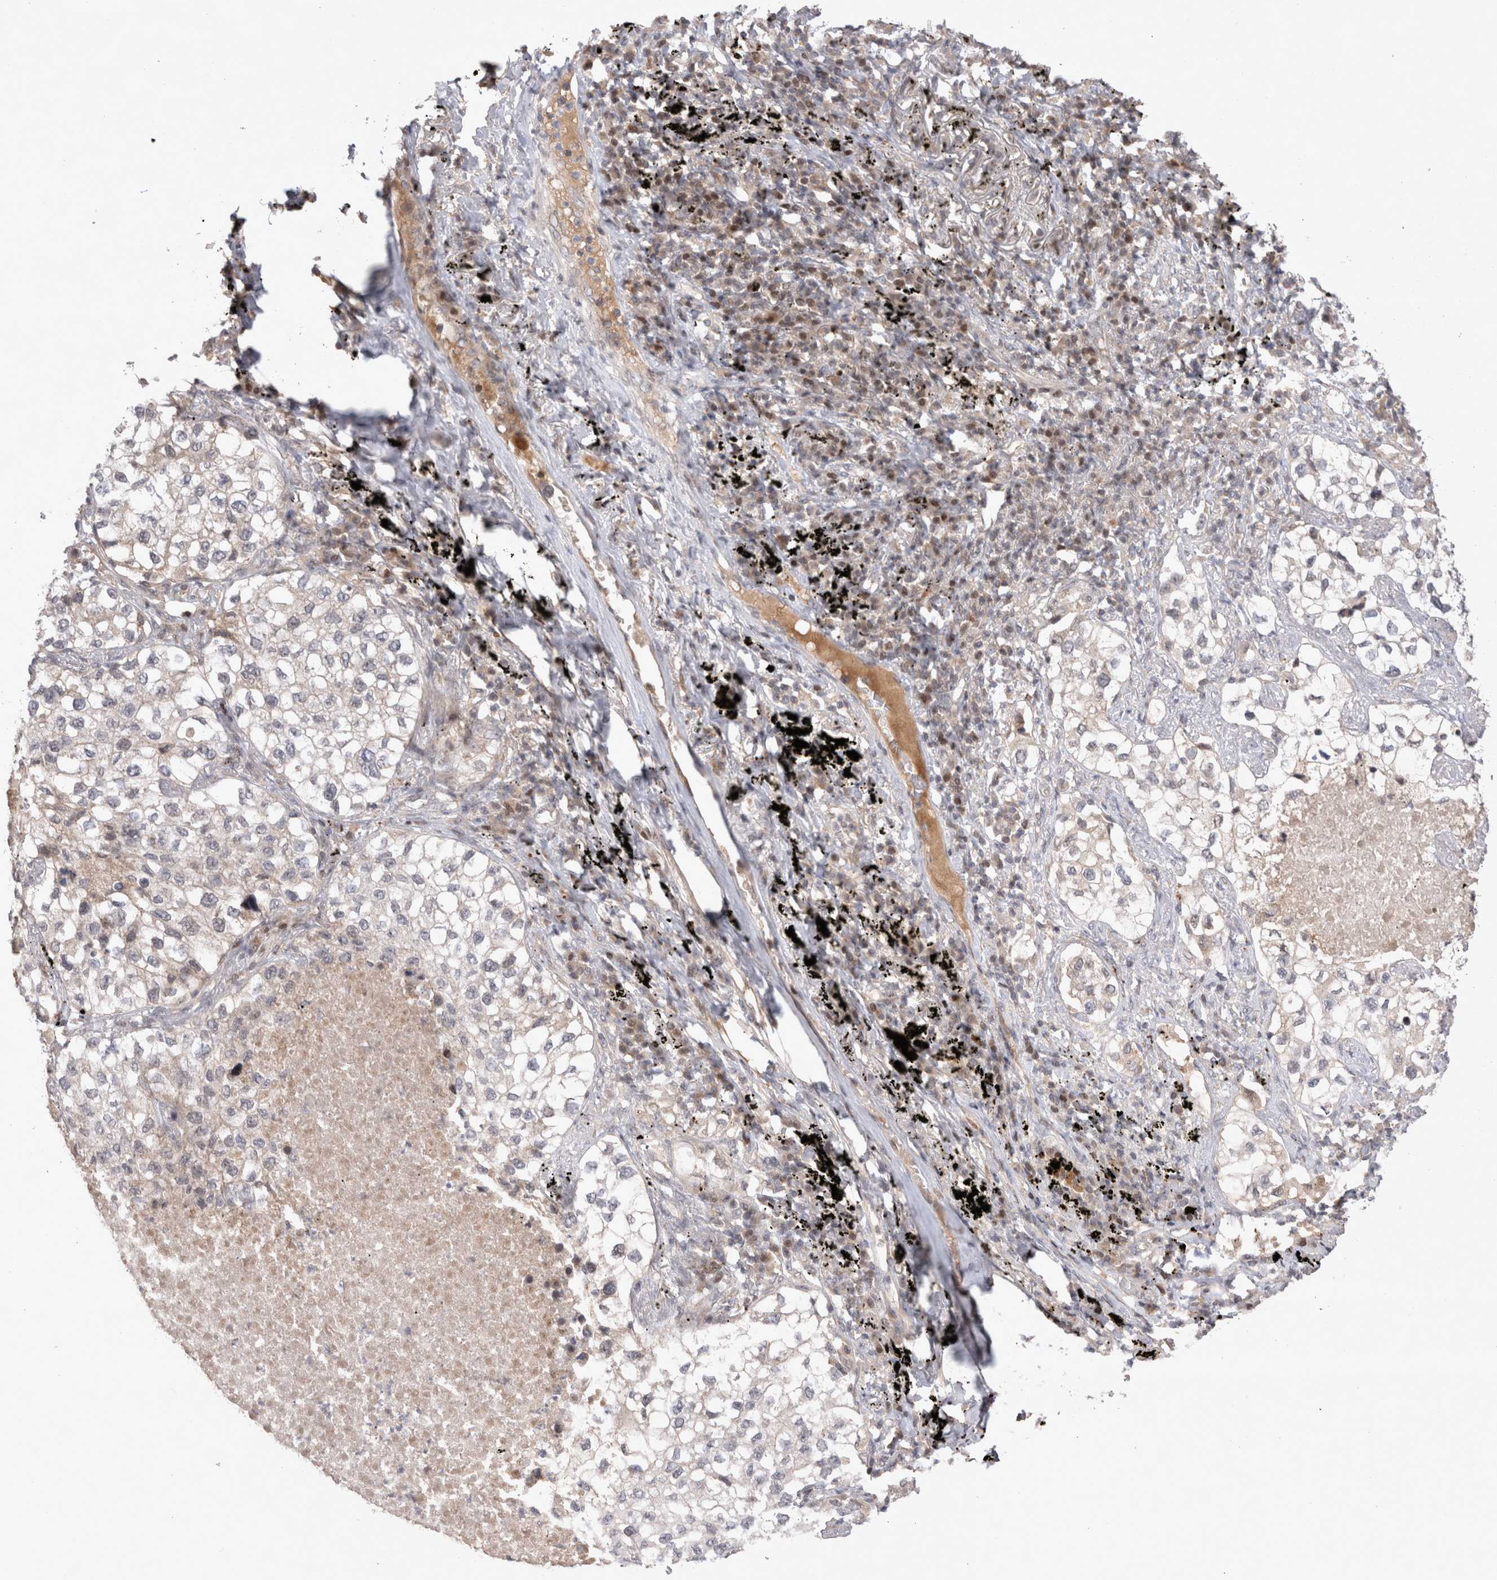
{"staining": {"intensity": "negative", "quantity": "none", "location": "none"}, "tissue": "lung cancer", "cell_type": "Tumor cells", "image_type": "cancer", "snomed": [{"axis": "morphology", "description": "Adenocarcinoma, NOS"}, {"axis": "topography", "description": "Lung"}], "caption": "DAB immunohistochemical staining of lung cancer demonstrates no significant positivity in tumor cells.", "gene": "PLEKHM1", "patient": {"sex": "male", "age": 63}}